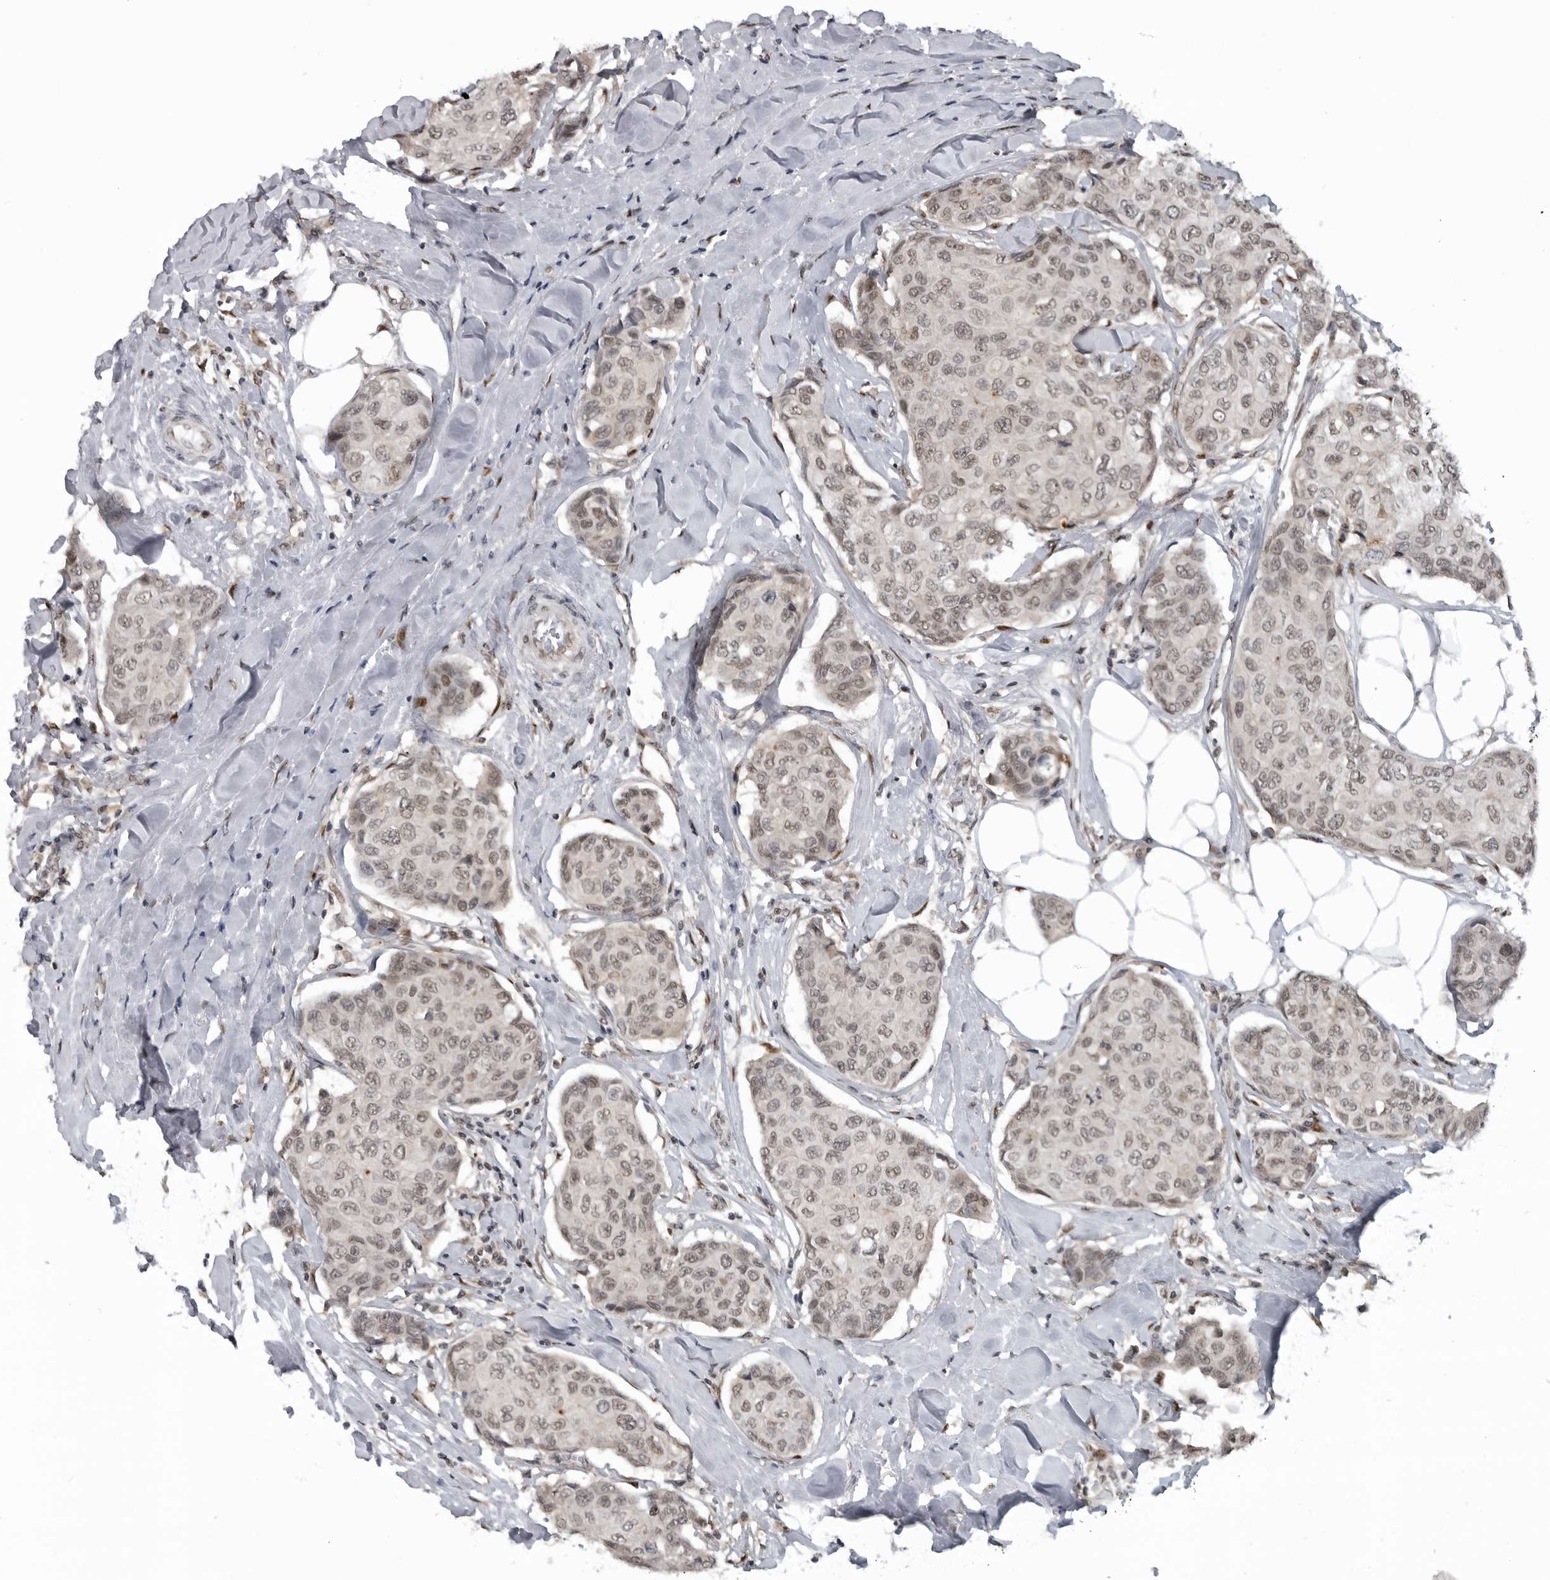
{"staining": {"intensity": "weak", "quantity": ">75%", "location": "nuclear"}, "tissue": "breast cancer", "cell_type": "Tumor cells", "image_type": "cancer", "snomed": [{"axis": "morphology", "description": "Duct carcinoma"}, {"axis": "topography", "description": "Breast"}], "caption": "Protein expression analysis of breast cancer (infiltrating ductal carcinoma) exhibits weak nuclear expression in approximately >75% of tumor cells. (DAB (3,3'-diaminobenzidine) IHC, brown staining for protein, blue staining for nuclei).", "gene": "C8orf58", "patient": {"sex": "female", "age": 80}}